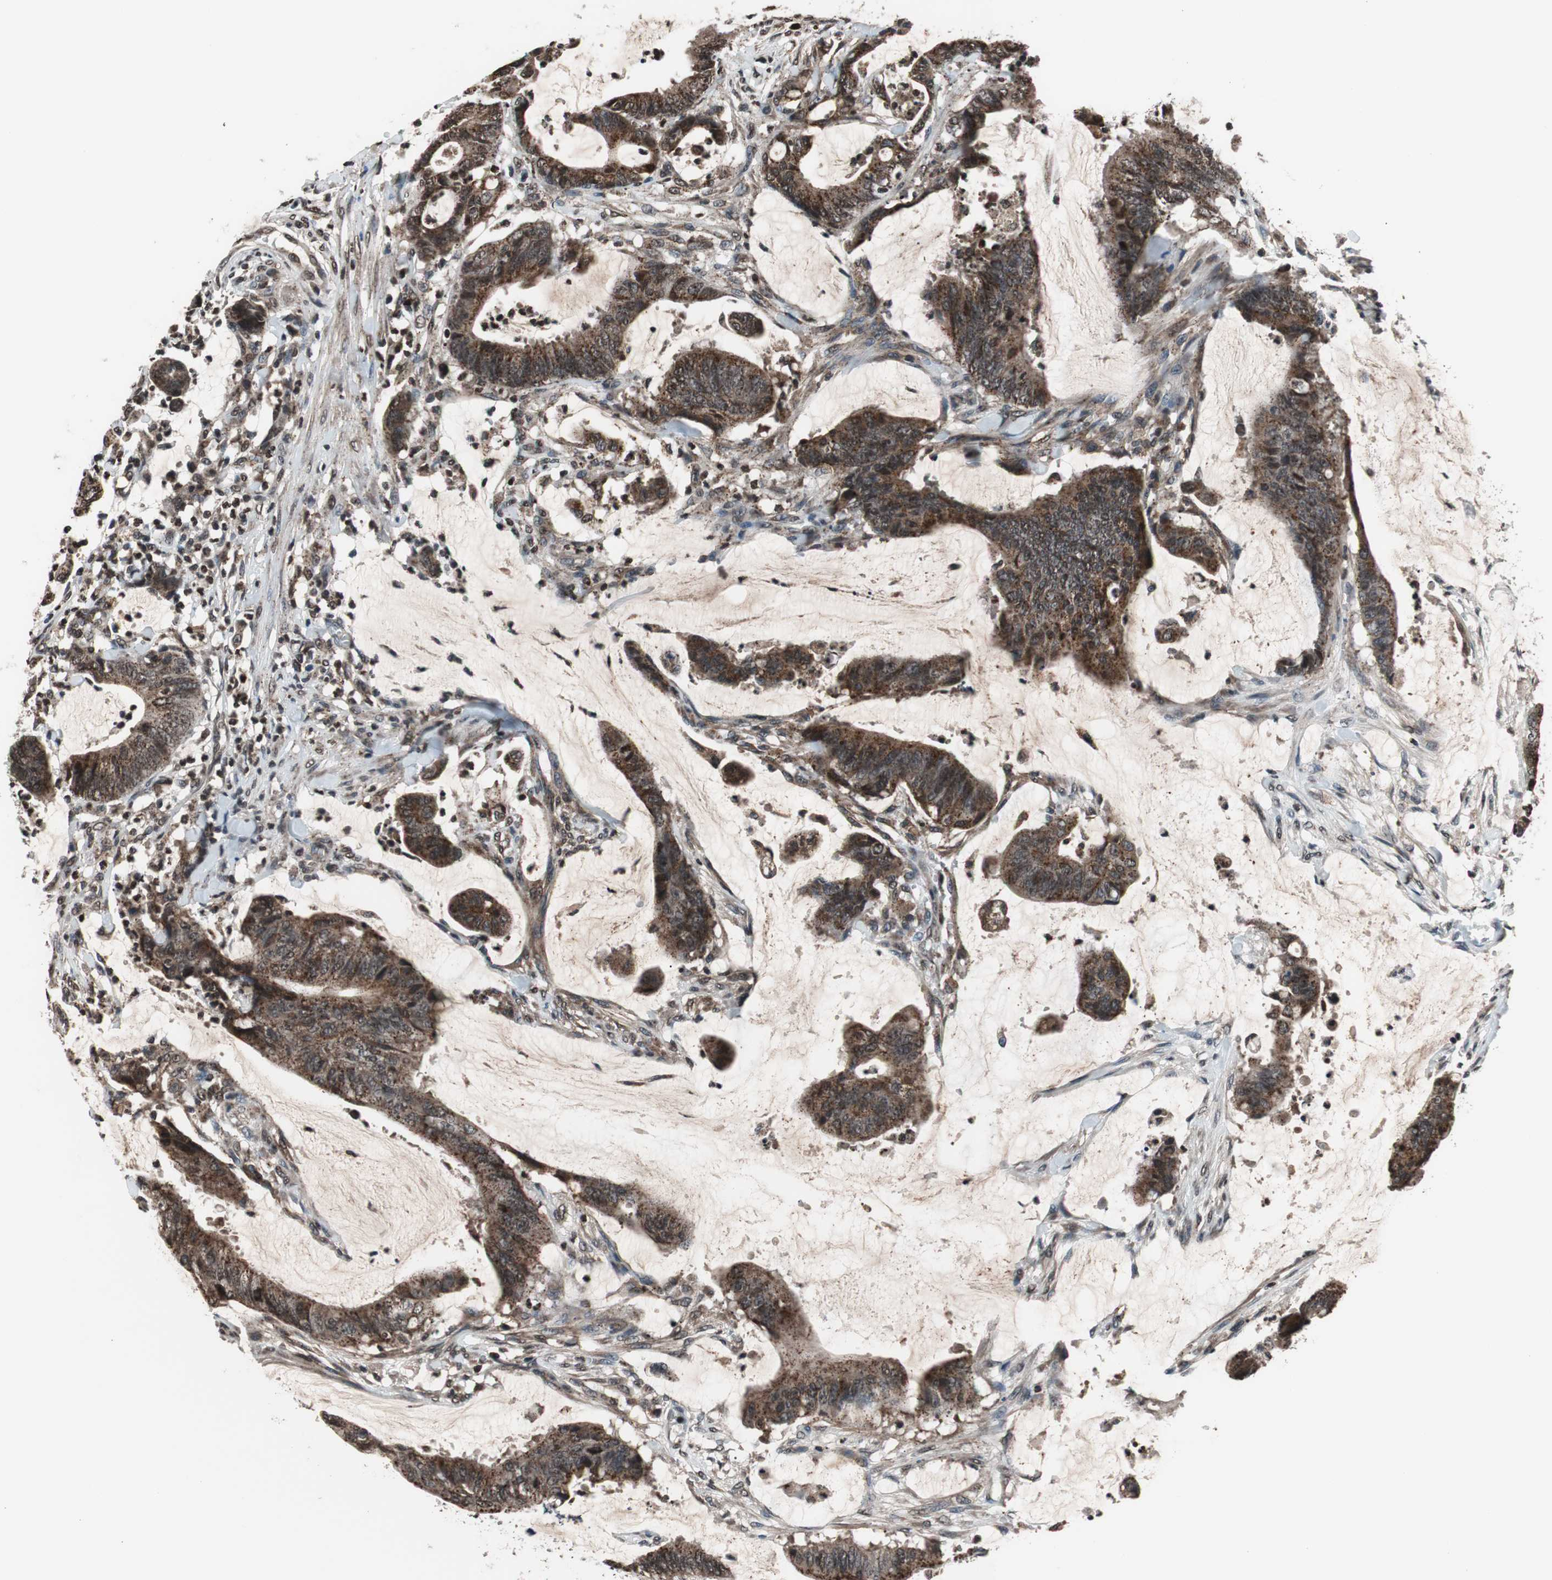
{"staining": {"intensity": "moderate", "quantity": ">75%", "location": "cytoplasmic/membranous"}, "tissue": "colorectal cancer", "cell_type": "Tumor cells", "image_type": "cancer", "snomed": [{"axis": "morphology", "description": "Adenocarcinoma, NOS"}, {"axis": "topography", "description": "Rectum"}], "caption": "Moderate cytoplasmic/membranous protein positivity is identified in about >75% of tumor cells in colorectal adenocarcinoma.", "gene": "RFC1", "patient": {"sex": "female", "age": 66}}